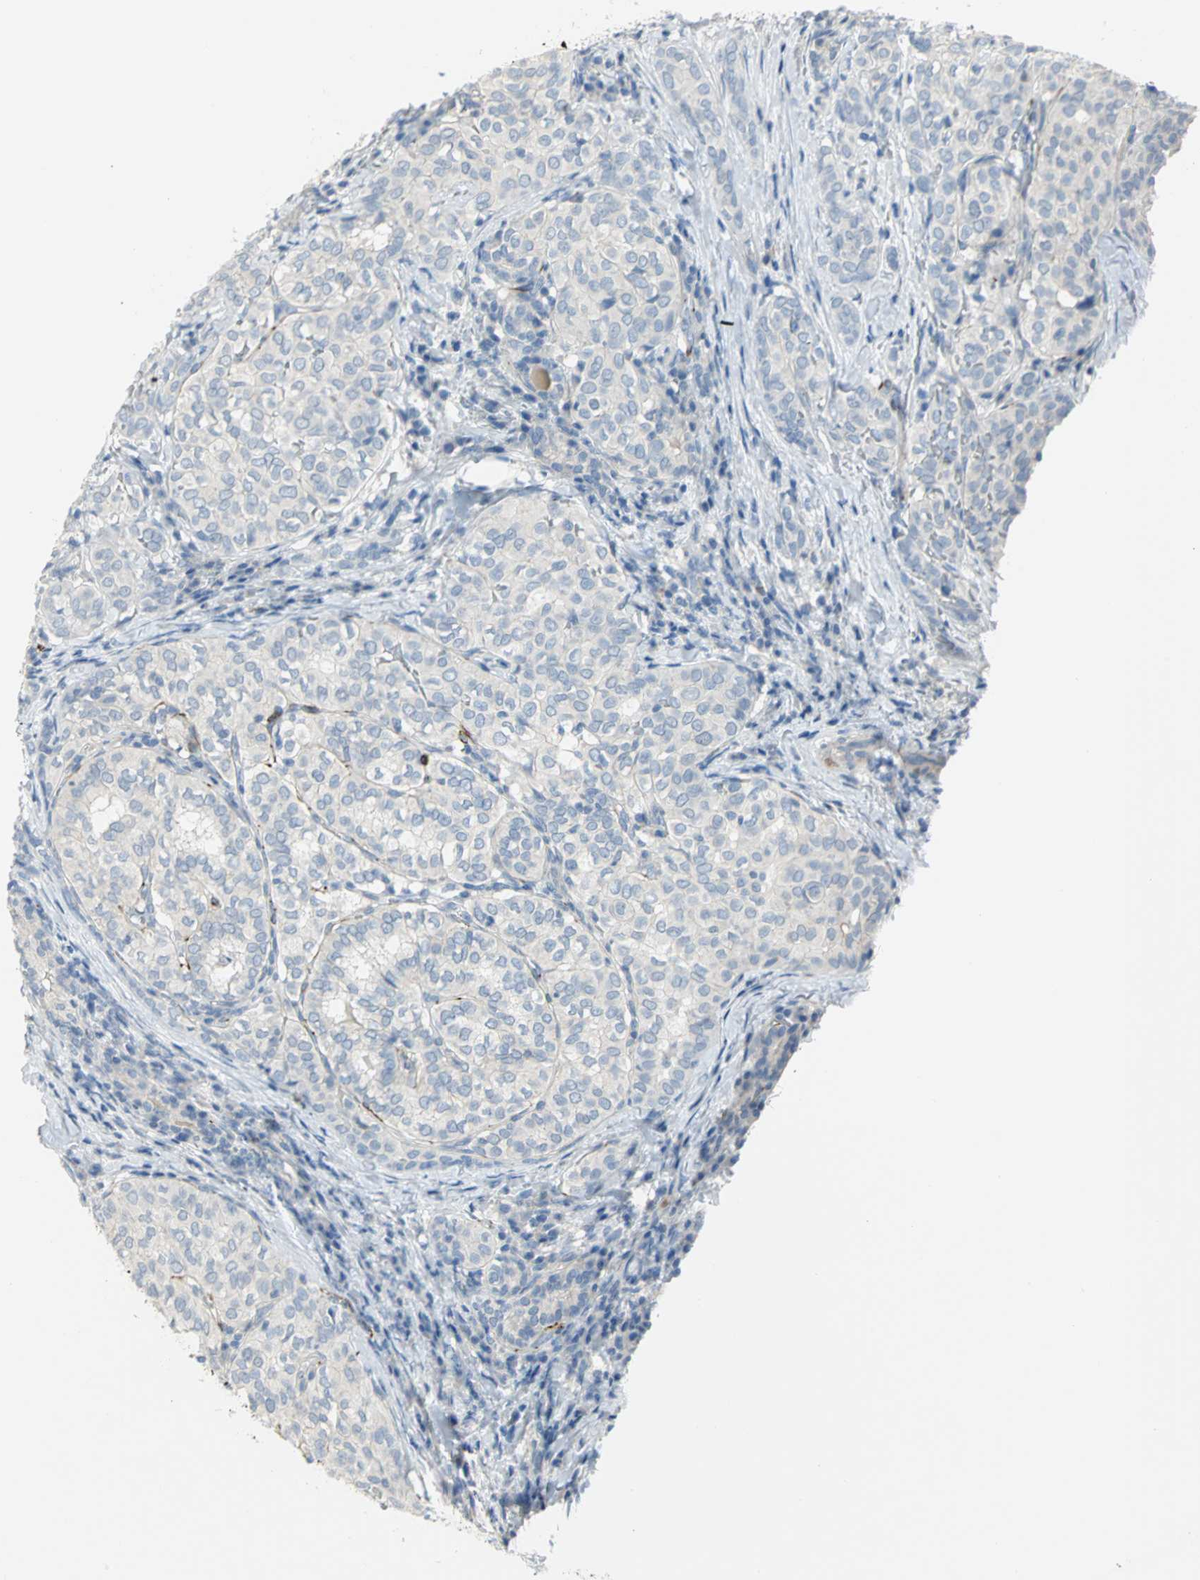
{"staining": {"intensity": "negative", "quantity": "none", "location": "none"}, "tissue": "thyroid cancer", "cell_type": "Tumor cells", "image_type": "cancer", "snomed": [{"axis": "morphology", "description": "Papillary adenocarcinoma, NOS"}, {"axis": "topography", "description": "Thyroid gland"}], "caption": "Immunohistochemistry micrograph of neoplastic tissue: thyroid cancer (papillary adenocarcinoma) stained with DAB reveals no significant protein expression in tumor cells. (Brightfield microscopy of DAB (3,3'-diaminobenzidine) IHC at high magnification).", "gene": "ALOX15", "patient": {"sex": "female", "age": 30}}